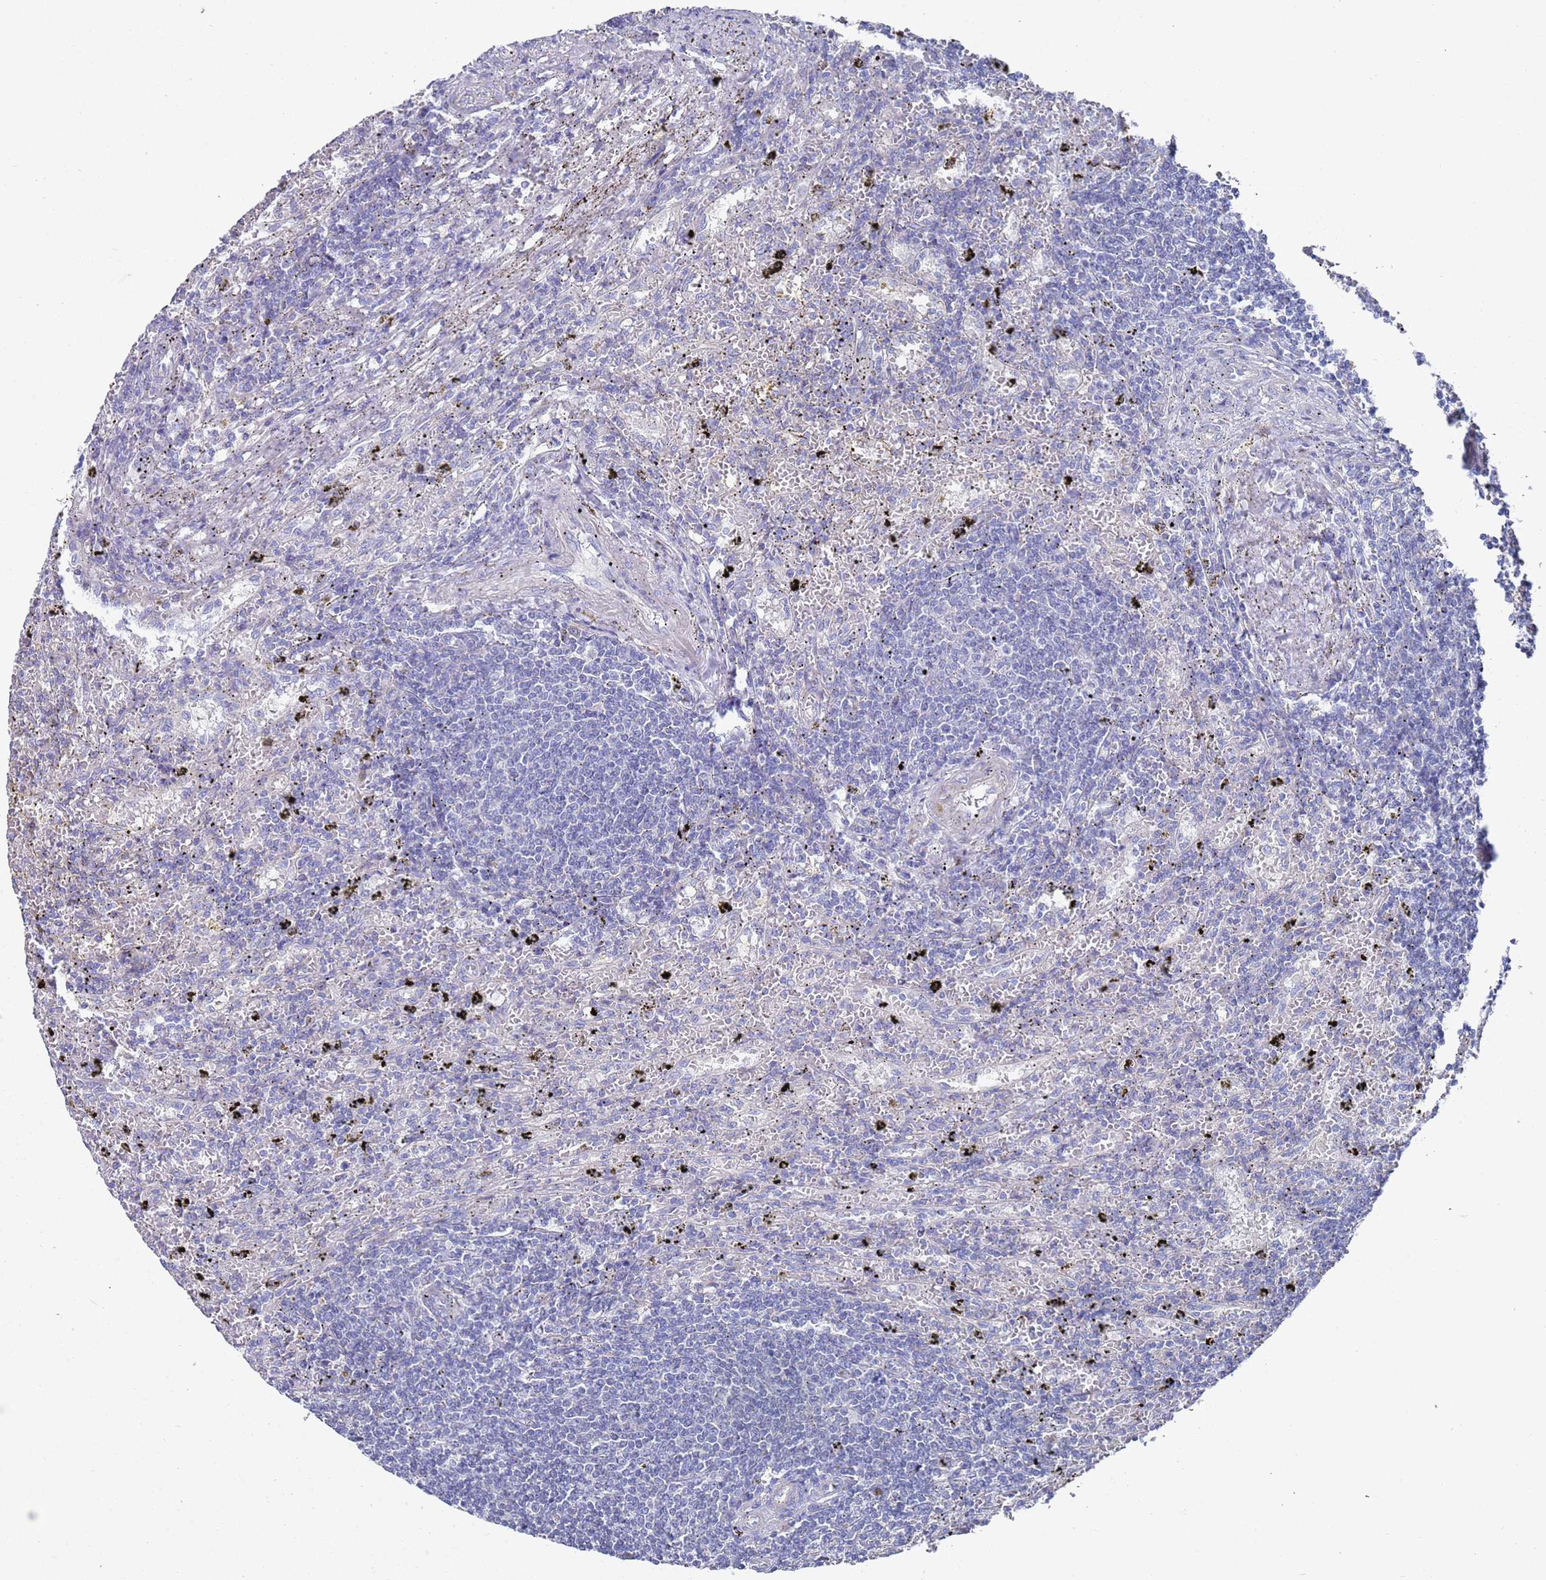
{"staining": {"intensity": "negative", "quantity": "none", "location": "none"}, "tissue": "lymphoma", "cell_type": "Tumor cells", "image_type": "cancer", "snomed": [{"axis": "morphology", "description": "Malignant lymphoma, non-Hodgkin's type, Low grade"}, {"axis": "topography", "description": "Spleen"}], "caption": "Tumor cells show no significant protein staining in low-grade malignant lymphoma, non-Hodgkin's type. (Brightfield microscopy of DAB immunohistochemistry (IHC) at high magnification).", "gene": "SCAPER", "patient": {"sex": "male", "age": 76}}